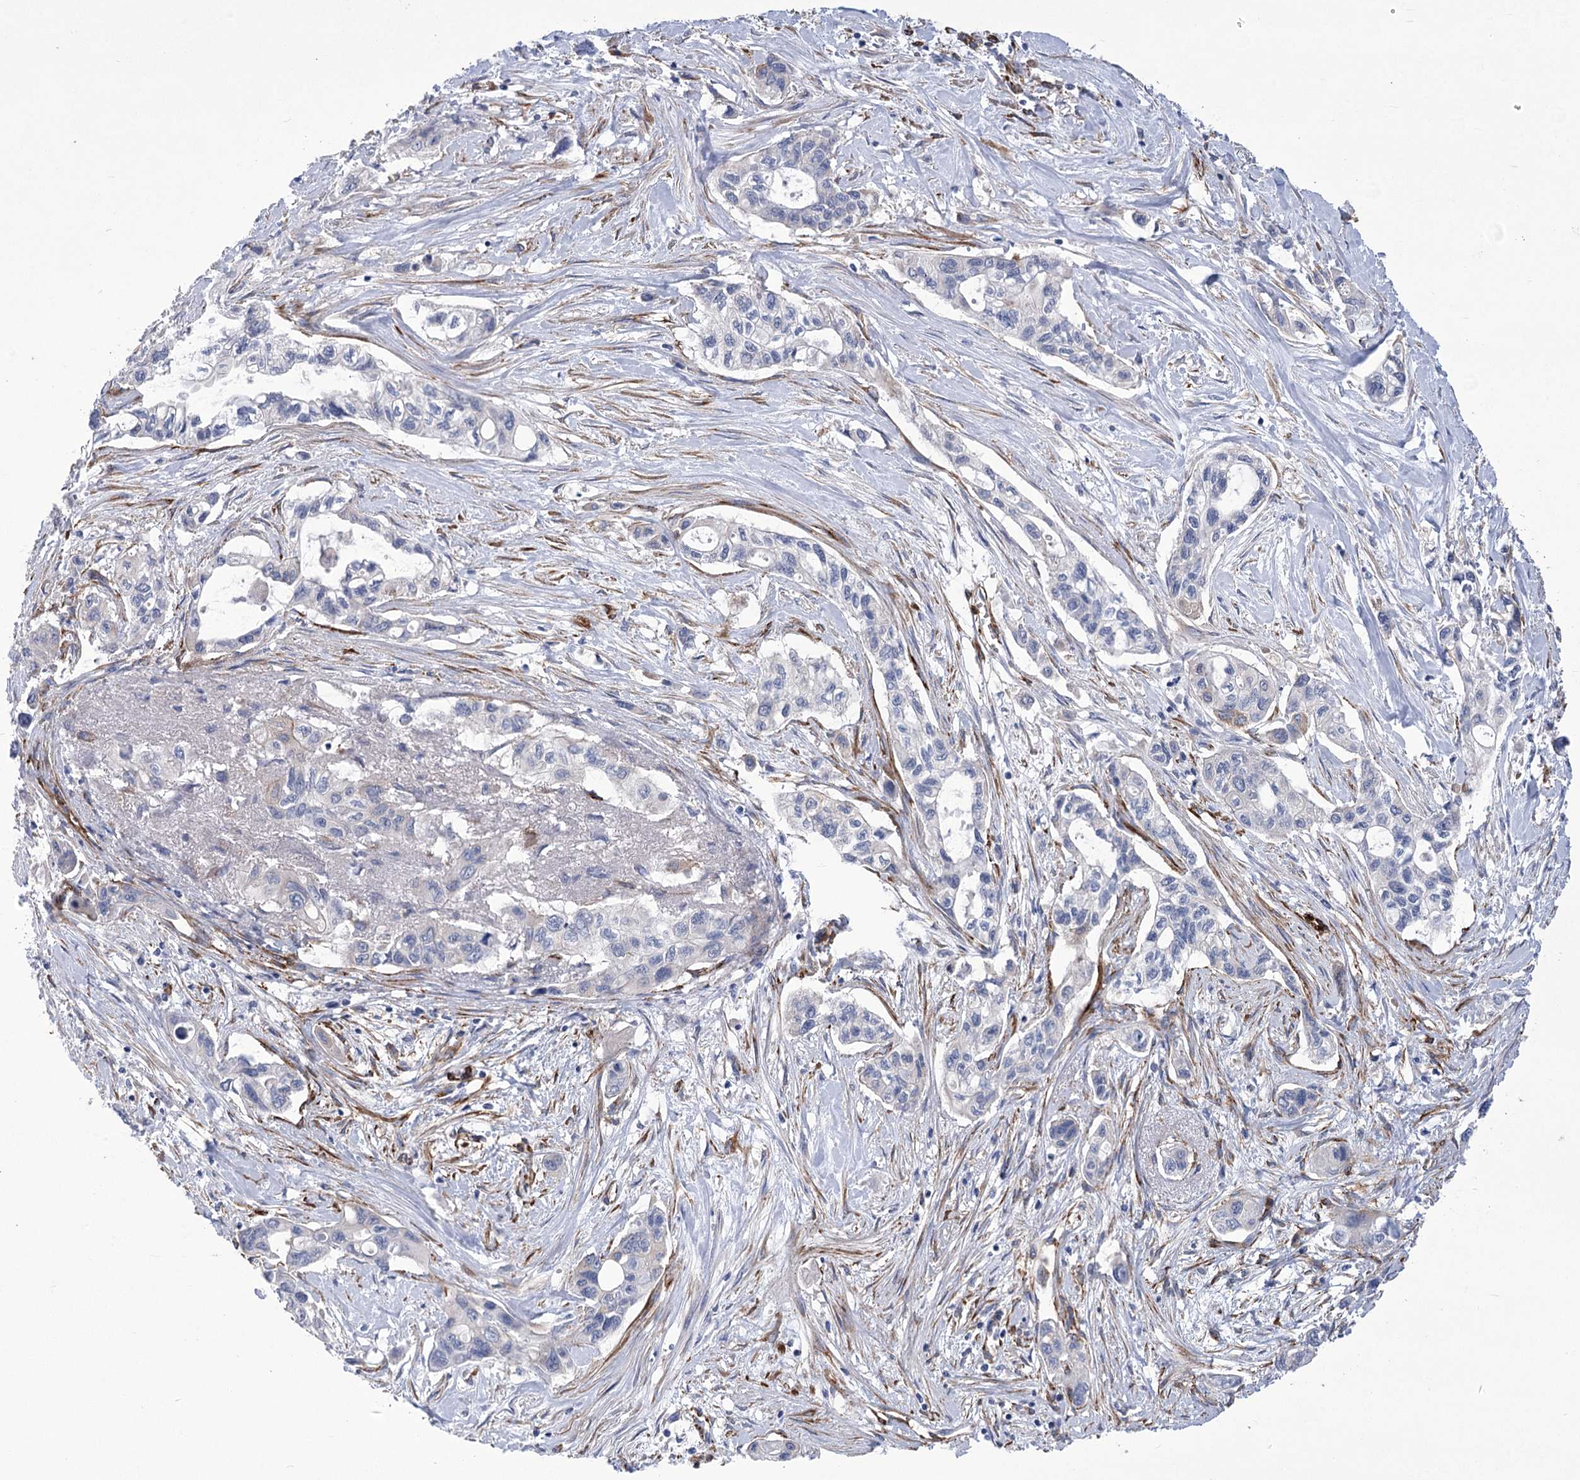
{"staining": {"intensity": "negative", "quantity": "none", "location": "none"}, "tissue": "pancreatic cancer", "cell_type": "Tumor cells", "image_type": "cancer", "snomed": [{"axis": "morphology", "description": "Adenocarcinoma, NOS"}, {"axis": "topography", "description": "Pancreas"}], "caption": "An immunohistochemistry image of adenocarcinoma (pancreatic) is shown. There is no staining in tumor cells of adenocarcinoma (pancreatic).", "gene": "ANGPTL3", "patient": {"sex": "male", "age": 75}}